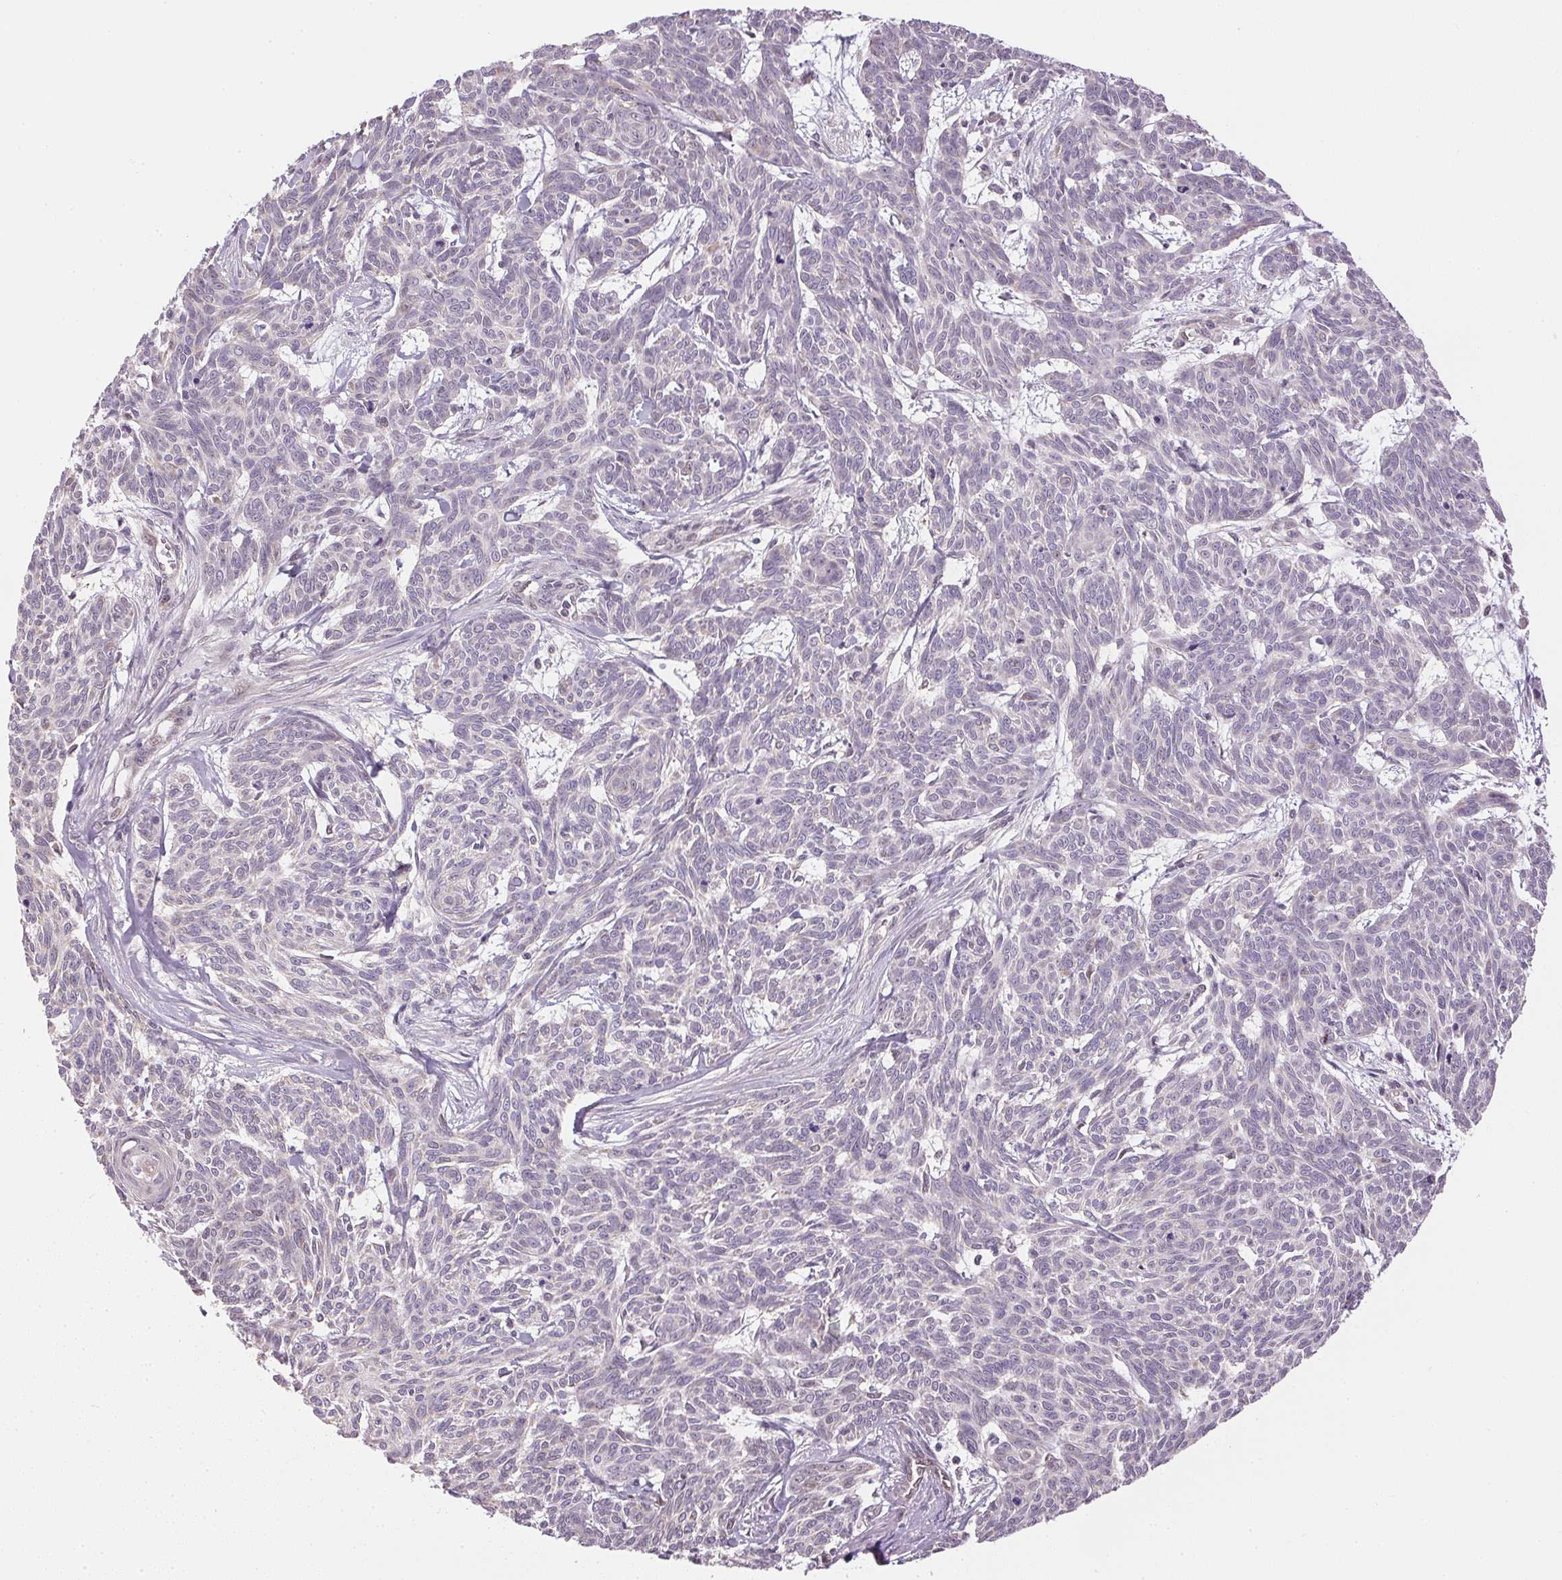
{"staining": {"intensity": "negative", "quantity": "none", "location": "none"}, "tissue": "skin cancer", "cell_type": "Tumor cells", "image_type": "cancer", "snomed": [{"axis": "morphology", "description": "Basal cell carcinoma"}, {"axis": "topography", "description": "Skin"}], "caption": "Protein analysis of skin cancer exhibits no significant staining in tumor cells.", "gene": "SC5D", "patient": {"sex": "female", "age": 93}}